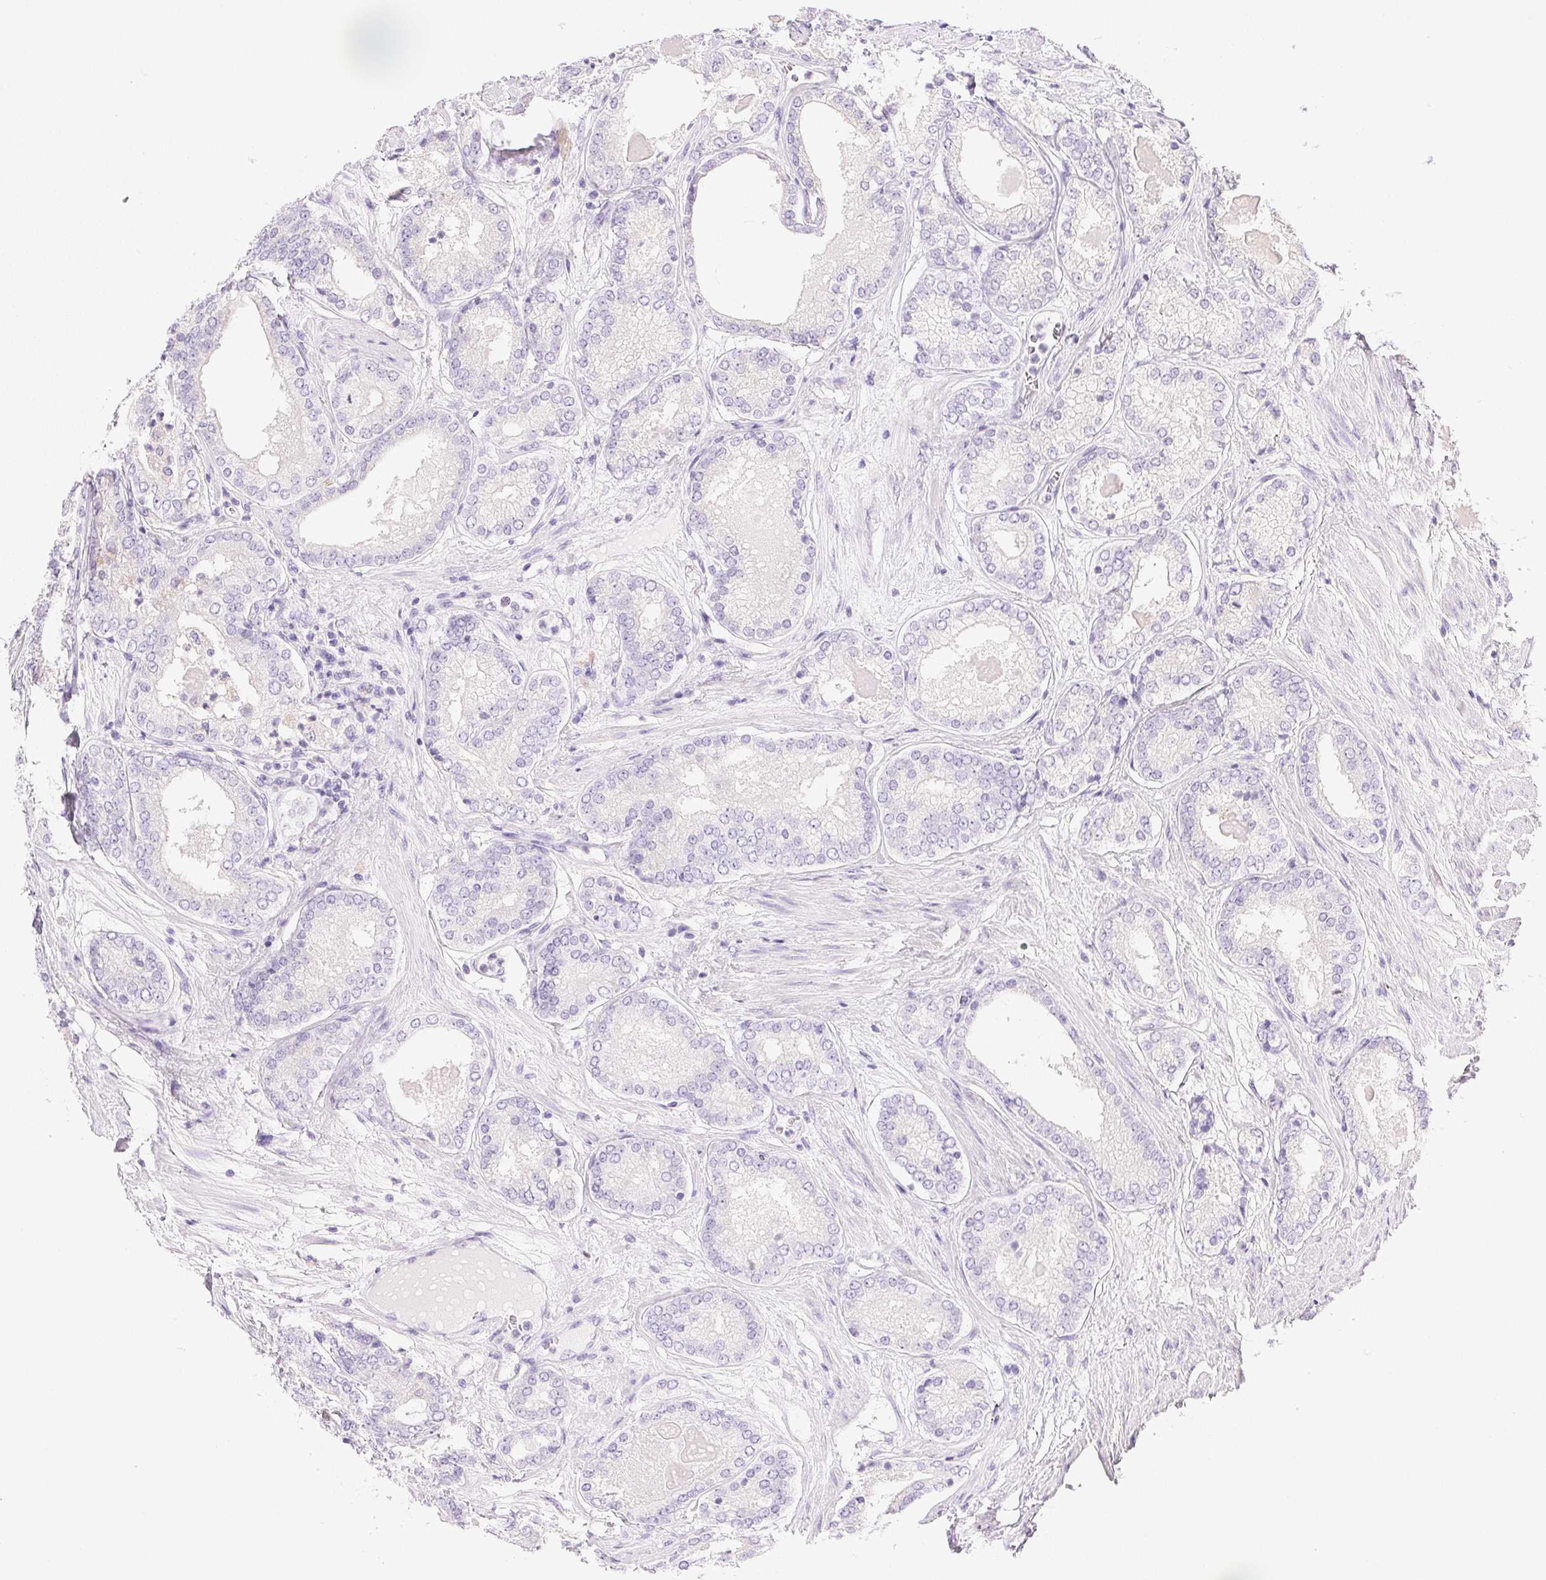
{"staining": {"intensity": "negative", "quantity": "none", "location": "none"}, "tissue": "prostate cancer", "cell_type": "Tumor cells", "image_type": "cancer", "snomed": [{"axis": "morphology", "description": "Adenocarcinoma, NOS"}, {"axis": "morphology", "description": "Adenocarcinoma, Low grade"}, {"axis": "topography", "description": "Prostate"}], "caption": "Immunohistochemistry of human prostate cancer (adenocarcinoma) displays no positivity in tumor cells. (Stains: DAB (3,3'-diaminobenzidine) immunohistochemistry (IHC) with hematoxylin counter stain, Microscopy: brightfield microscopy at high magnification).", "gene": "ATP6V1G3", "patient": {"sex": "male", "age": 68}}